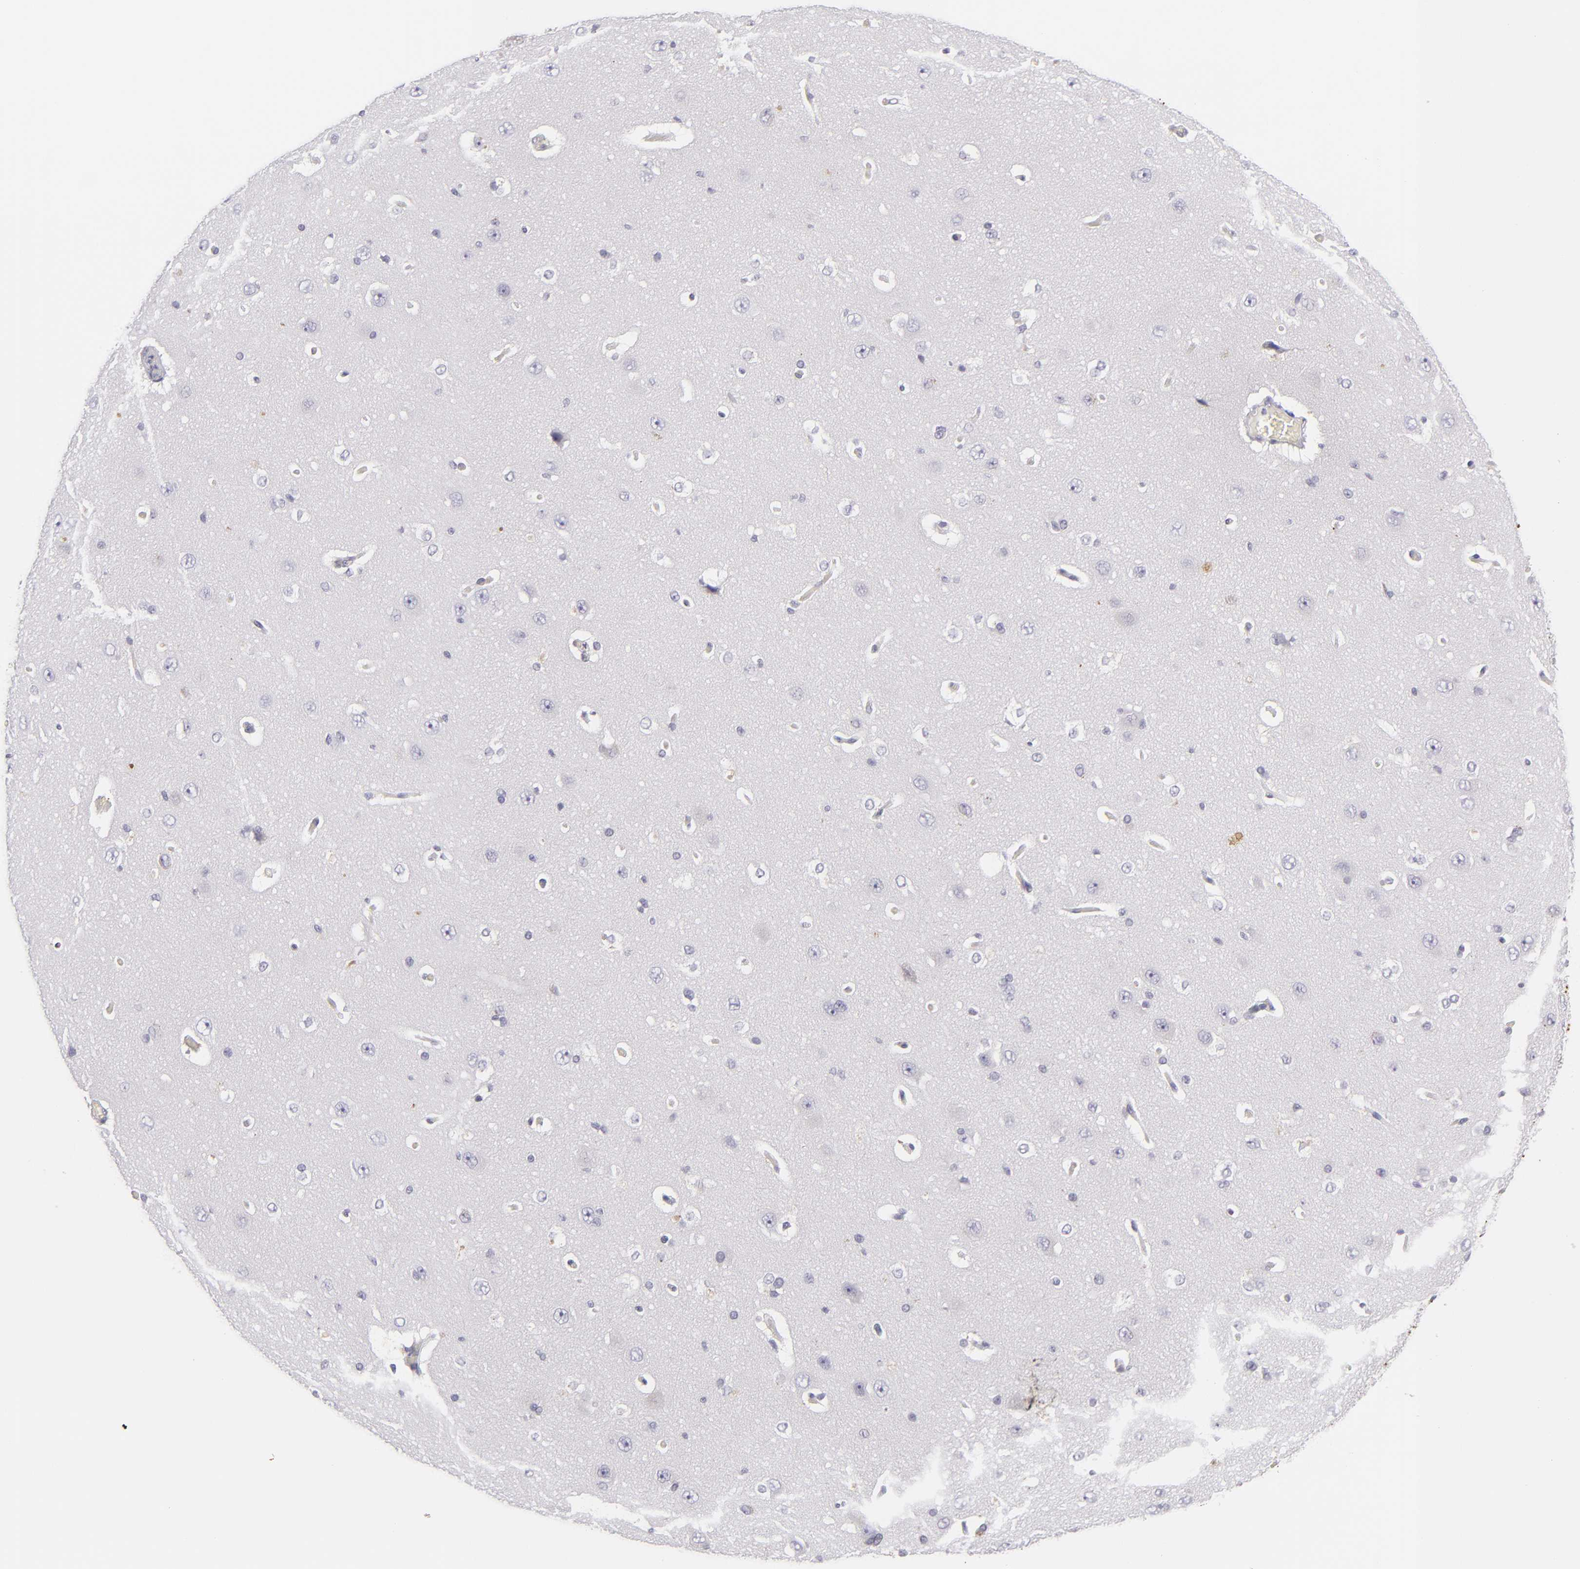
{"staining": {"intensity": "negative", "quantity": "none", "location": "none"}, "tissue": "cerebral cortex", "cell_type": "Endothelial cells", "image_type": "normal", "snomed": [{"axis": "morphology", "description": "Normal tissue, NOS"}, {"axis": "topography", "description": "Cerebral cortex"}], "caption": "Immunohistochemistry (IHC) histopathology image of unremarkable cerebral cortex: human cerebral cortex stained with DAB shows no significant protein expression in endothelial cells.", "gene": "TNNC1", "patient": {"sex": "female", "age": 45}}